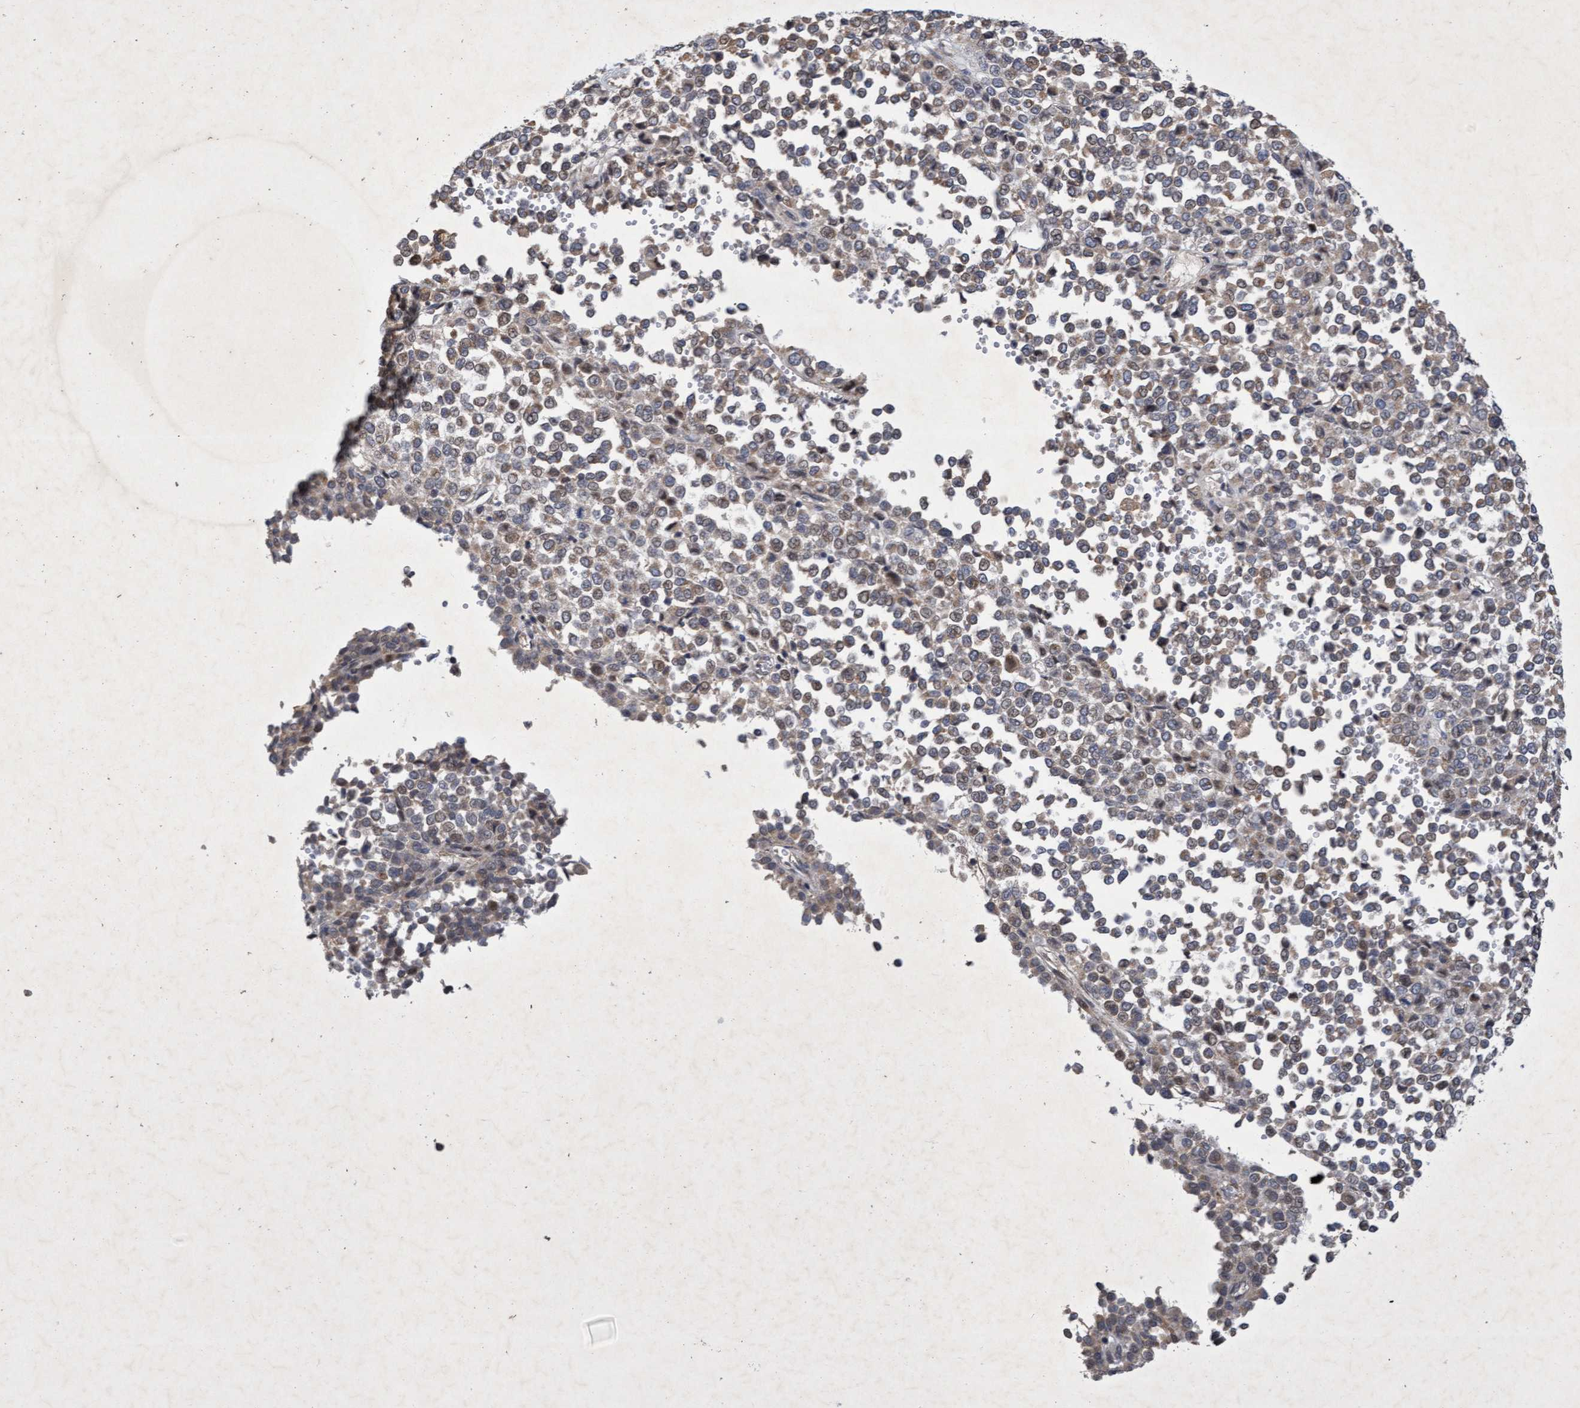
{"staining": {"intensity": "weak", "quantity": ">75%", "location": "cytoplasmic/membranous"}, "tissue": "melanoma", "cell_type": "Tumor cells", "image_type": "cancer", "snomed": [{"axis": "morphology", "description": "Malignant melanoma, Metastatic site"}, {"axis": "topography", "description": "Pancreas"}], "caption": "Protein staining of melanoma tissue exhibits weak cytoplasmic/membranous expression in approximately >75% of tumor cells. (Stains: DAB (3,3'-diaminobenzidine) in brown, nuclei in blue, Microscopy: brightfield microscopy at high magnification).", "gene": "ZNF677", "patient": {"sex": "female", "age": 30}}